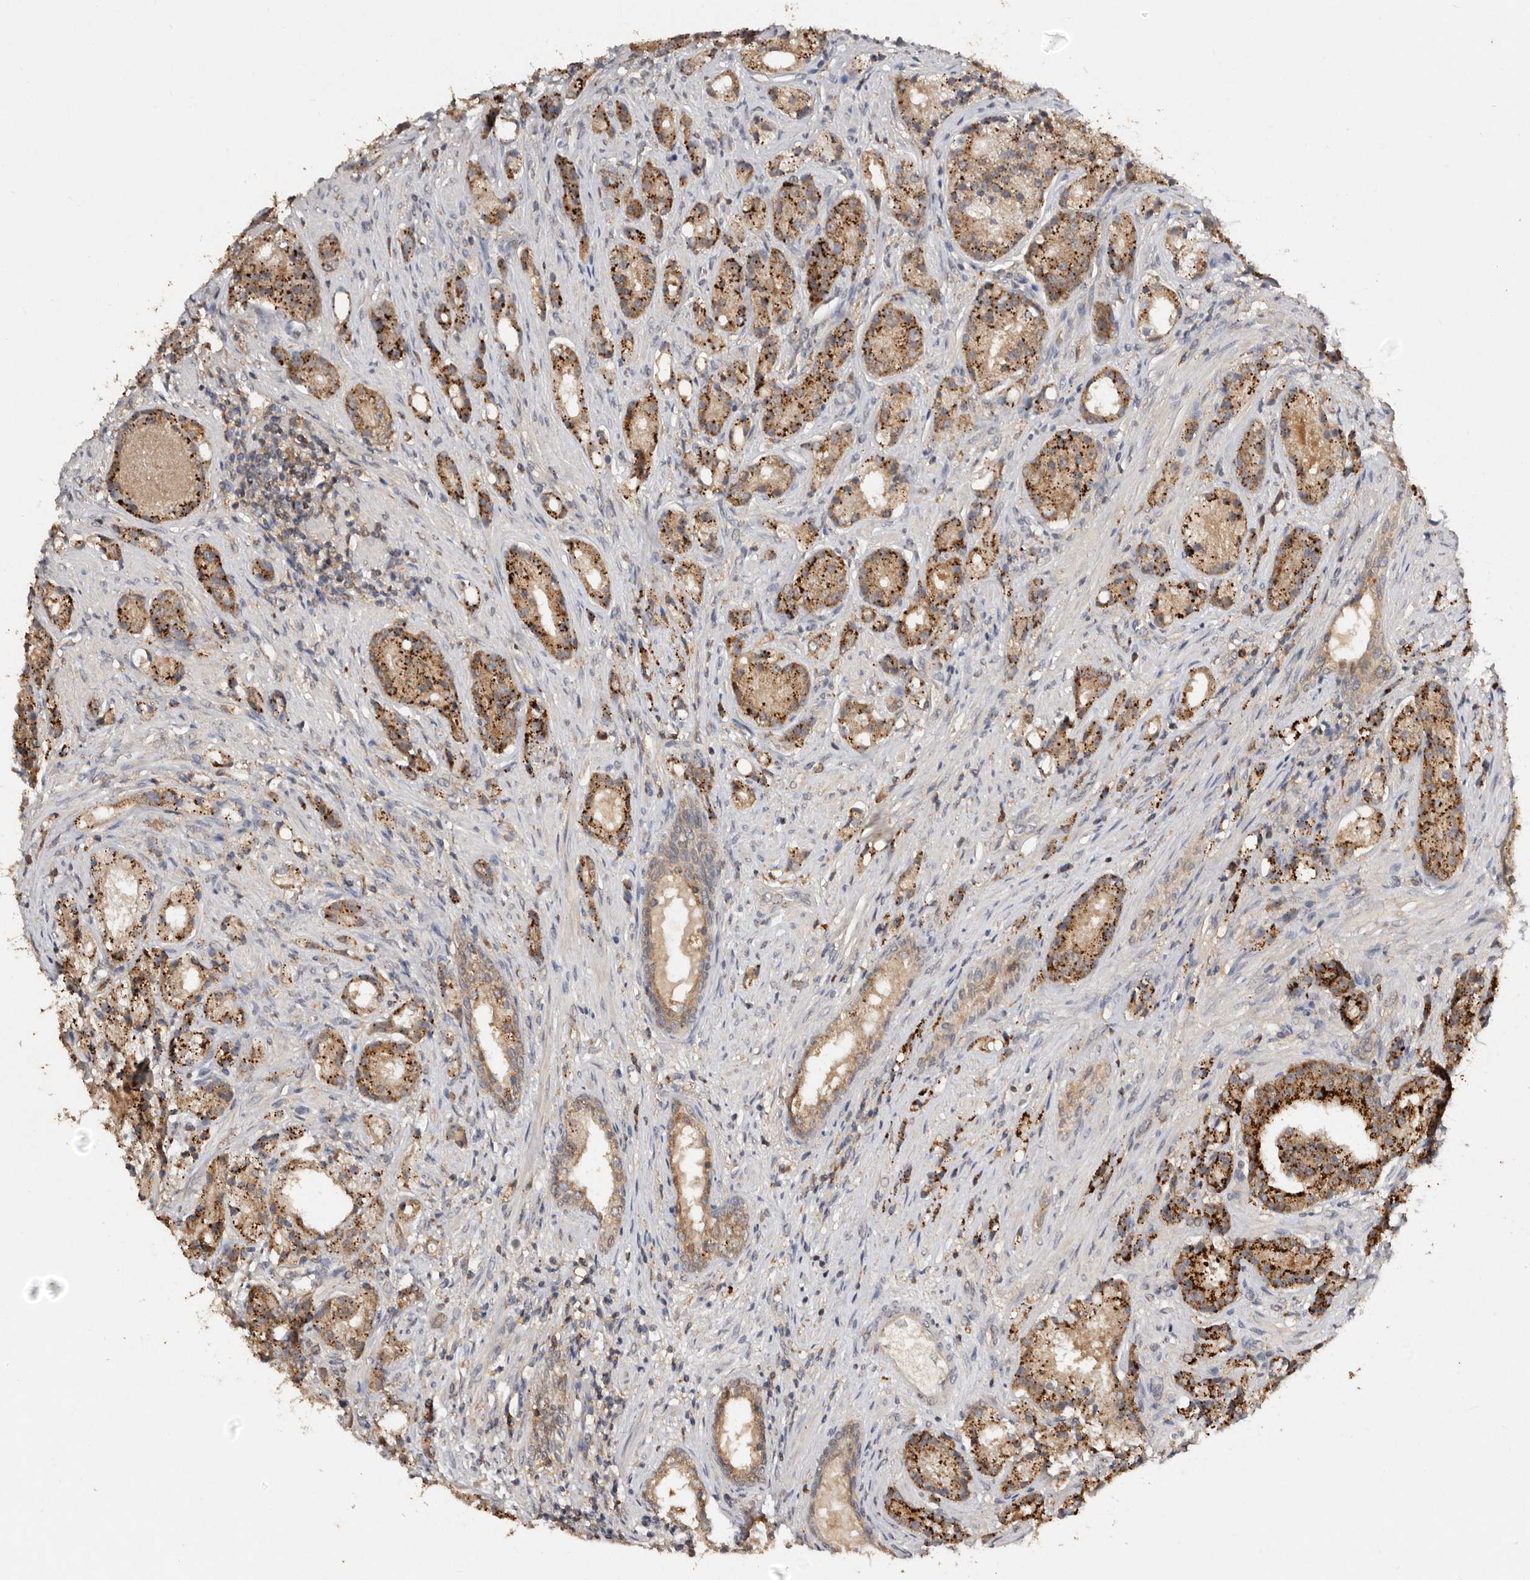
{"staining": {"intensity": "moderate", "quantity": ">75%", "location": "cytoplasmic/membranous"}, "tissue": "prostate cancer", "cell_type": "Tumor cells", "image_type": "cancer", "snomed": [{"axis": "morphology", "description": "Adenocarcinoma, High grade"}, {"axis": "topography", "description": "Prostate"}], "caption": "Human prostate cancer (adenocarcinoma (high-grade)) stained with a brown dye exhibits moderate cytoplasmic/membranous positive positivity in approximately >75% of tumor cells.", "gene": "EDEM1", "patient": {"sex": "male", "age": 60}}